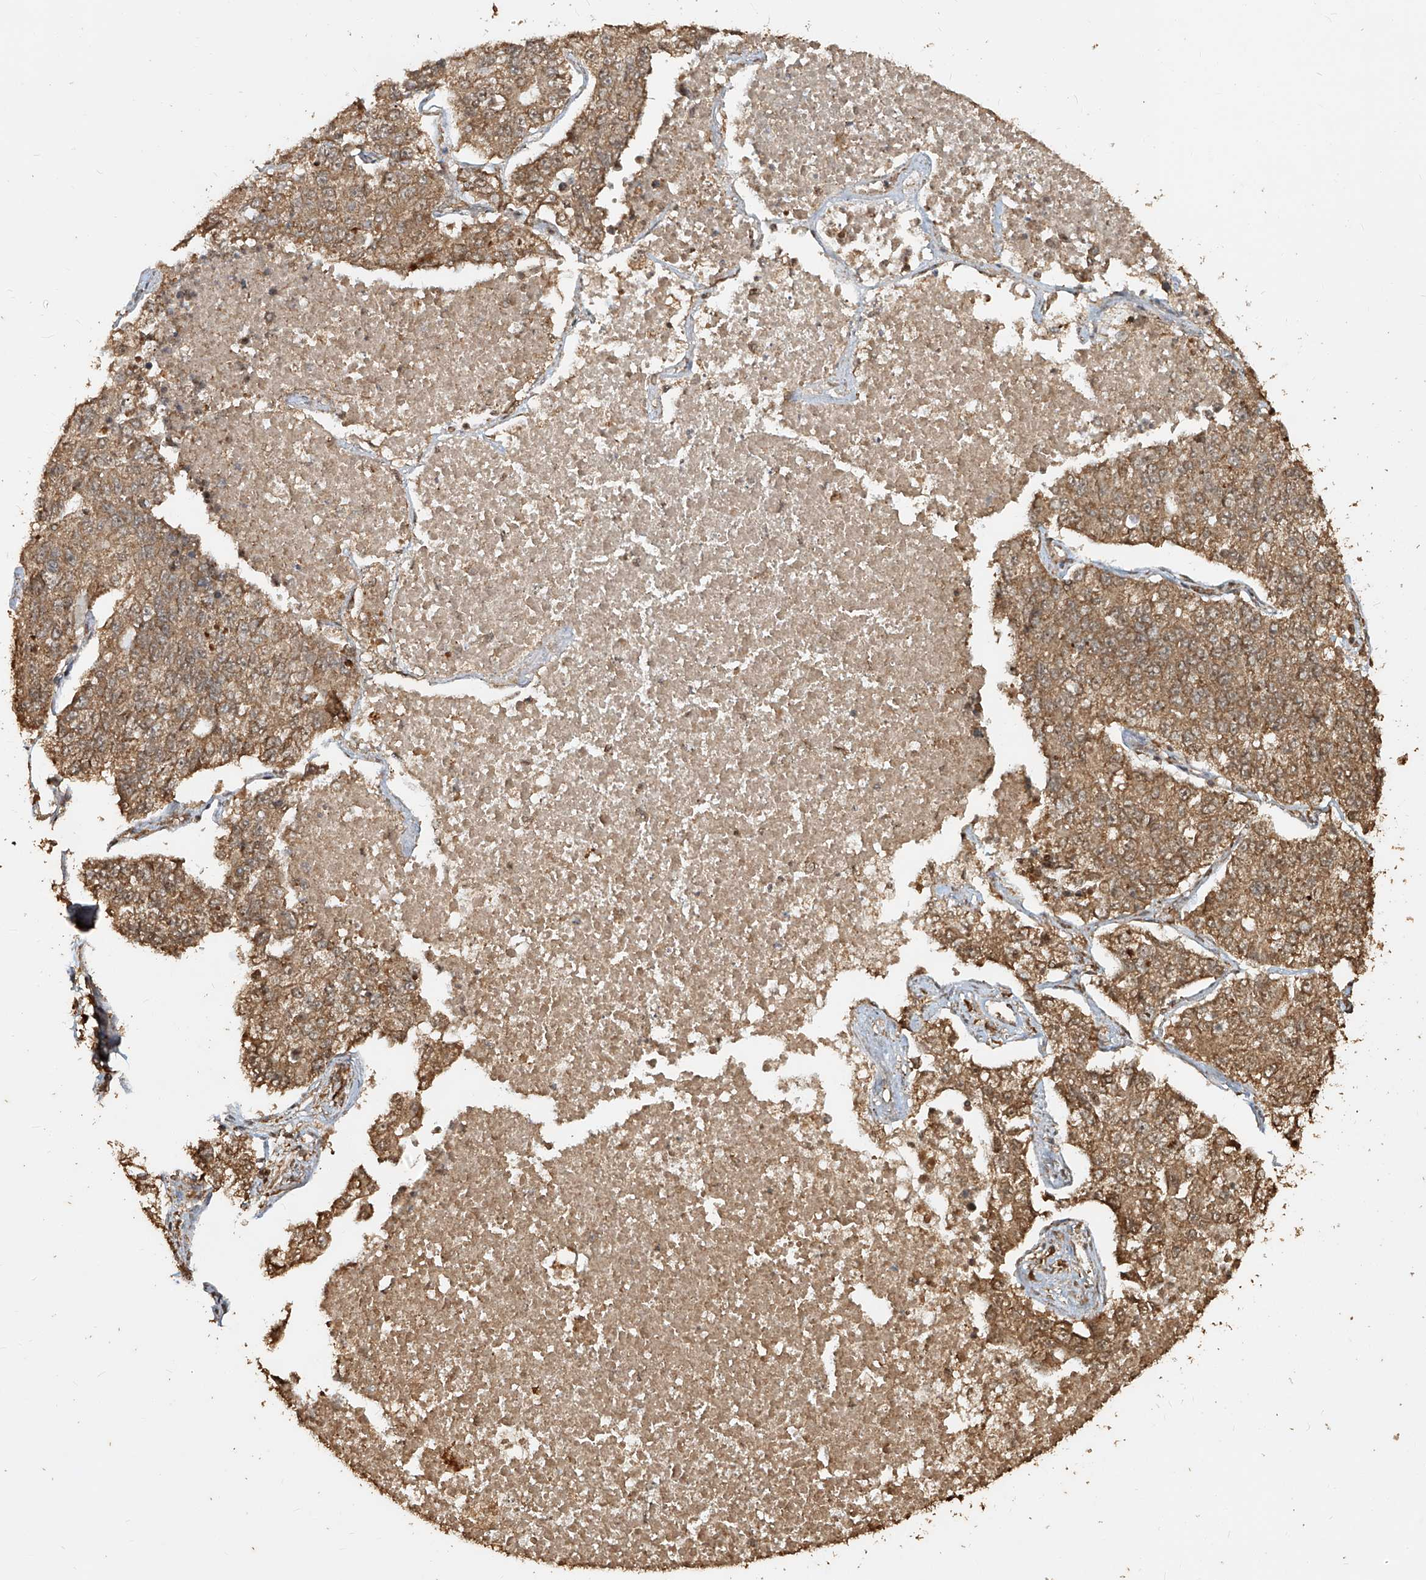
{"staining": {"intensity": "moderate", "quantity": ">75%", "location": "cytoplasmic/membranous"}, "tissue": "lung cancer", "cell_type": "Tumor cells", "image_type": "cancer", "snomed": [{"axis": "morphology", "description": "Adenocarcinoma, NOS"}, {"axis": "topography", "description": "Lung"}], "caption": "A medium amount of moderate cytoplasmic/membranous positivity is appreciated in approximately >75% of tumor cells in adenocarcinoma (lung) tissue.", "gene": "ZNF660", "patient": {"sex": "male", "age": 49}}